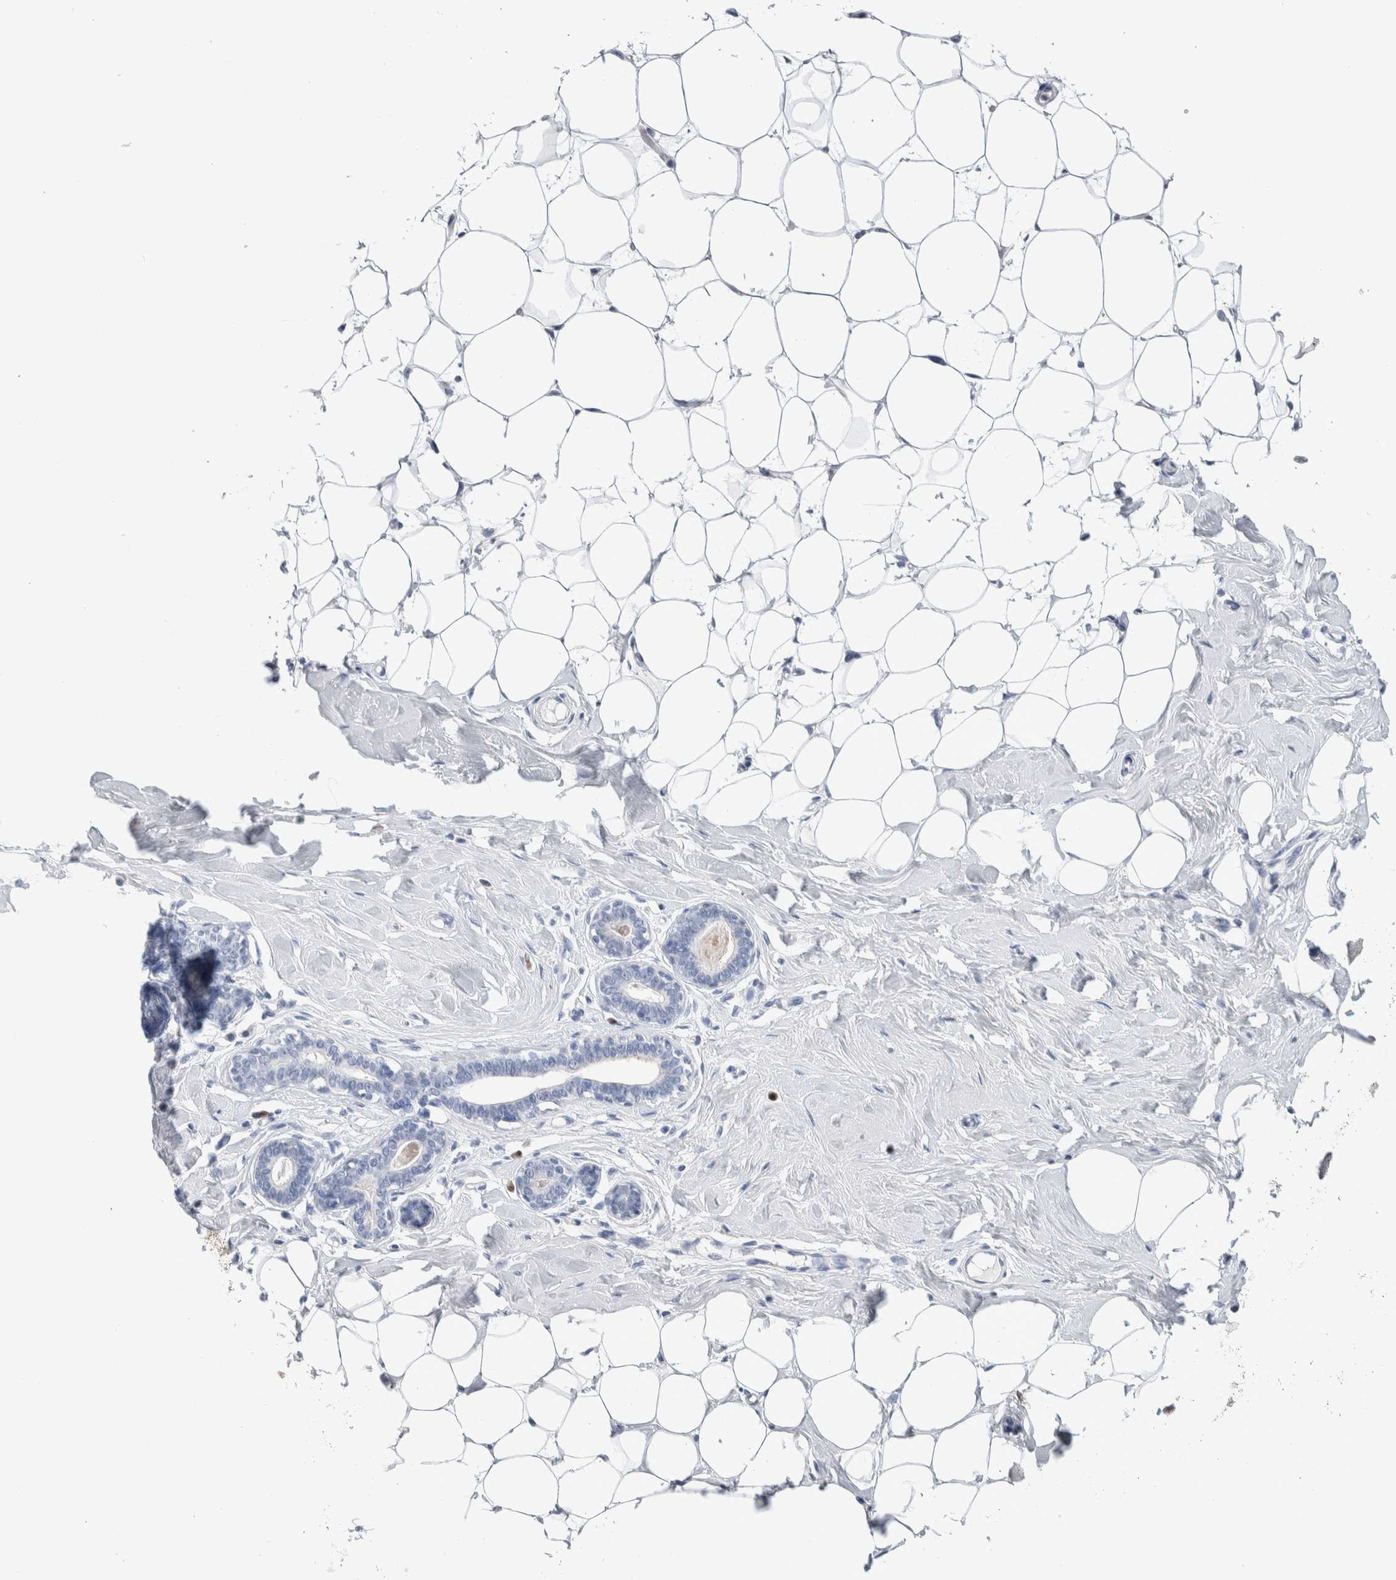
{"staining": {"intensity": "negative", "quantity": "none", "location": "none"}, "tissue": "breast", "cell_type": "Adipocytes", "image_type": "normal", "snomed": [{"axis": "morphology", "description": "Normal tissue, NOS"}, {"axis": "topography", "description": "Breast"}], "caption": "This is a photomicrograph of immunohistochemistry staining of normal breast, which shows no expression in adipocytes.", "gene": "LURAP1L", "patient": {"sex": "female", "age": 23}}